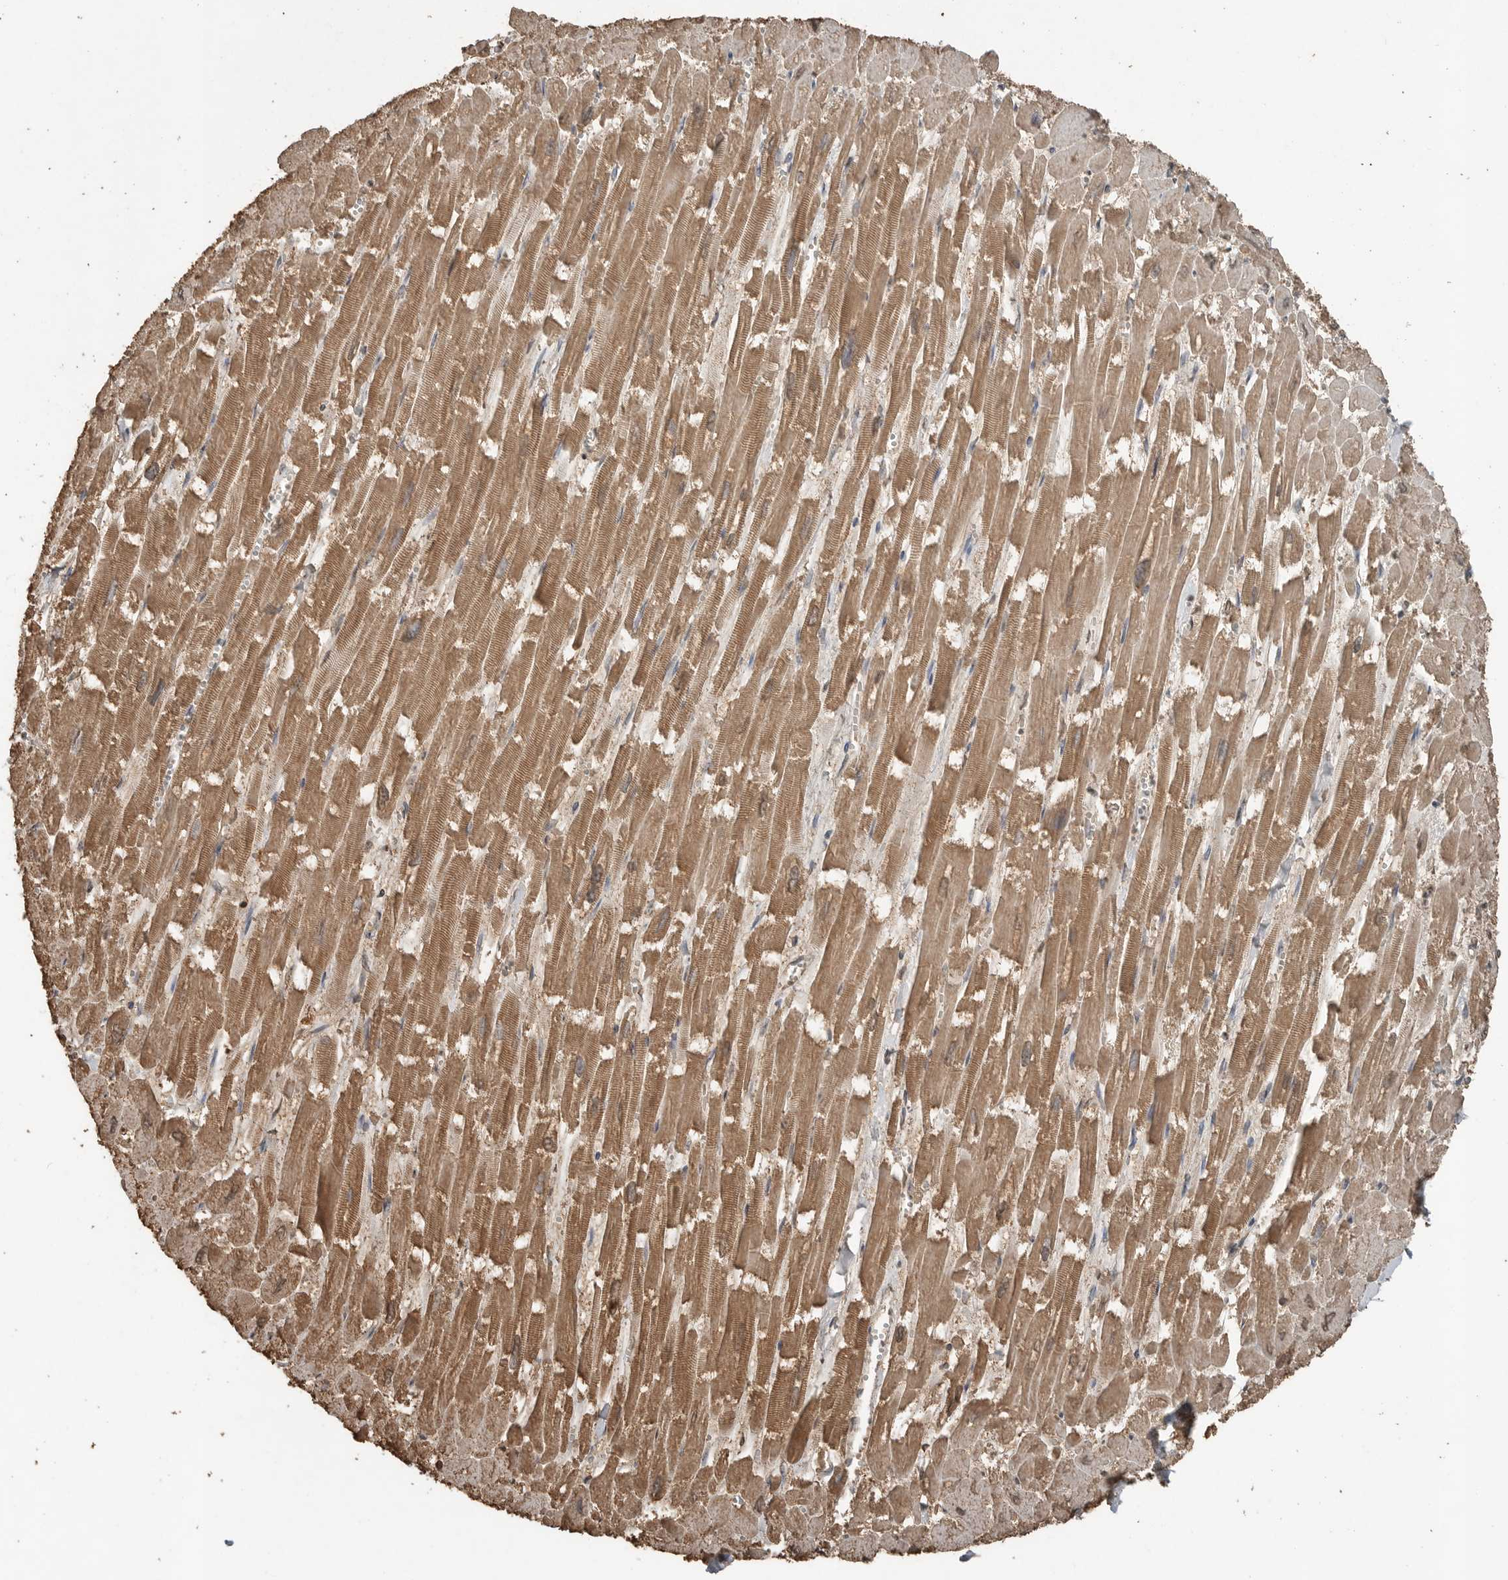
{"staining": {"intensity": "moderate", "quantity": ">75%", "location": "cytoplasmic/membranous"}, "tissue": "heart muscle", "cell_type": "Cardiomyocytes", "image_type": "normal", "snomed": [{"axis": "morphology", "description": "Normal tissue, NOS"}, {"axis": "topography", "description": "Heart"}], "caption": "IHC staining of unremarkable heart muscle, which reveals medium levels of moderate cytoplasmic/membranous expression in about >75% of cardiomyocytes indicating moderate cytoplasmic/membranous protein staining. The staining was performed using DAB (brown) for protein detection and nuclei were counterstained in hematoxylin (blue).", "gene": "BLZF1", "patient": {"sex": "male", "age": 54}}